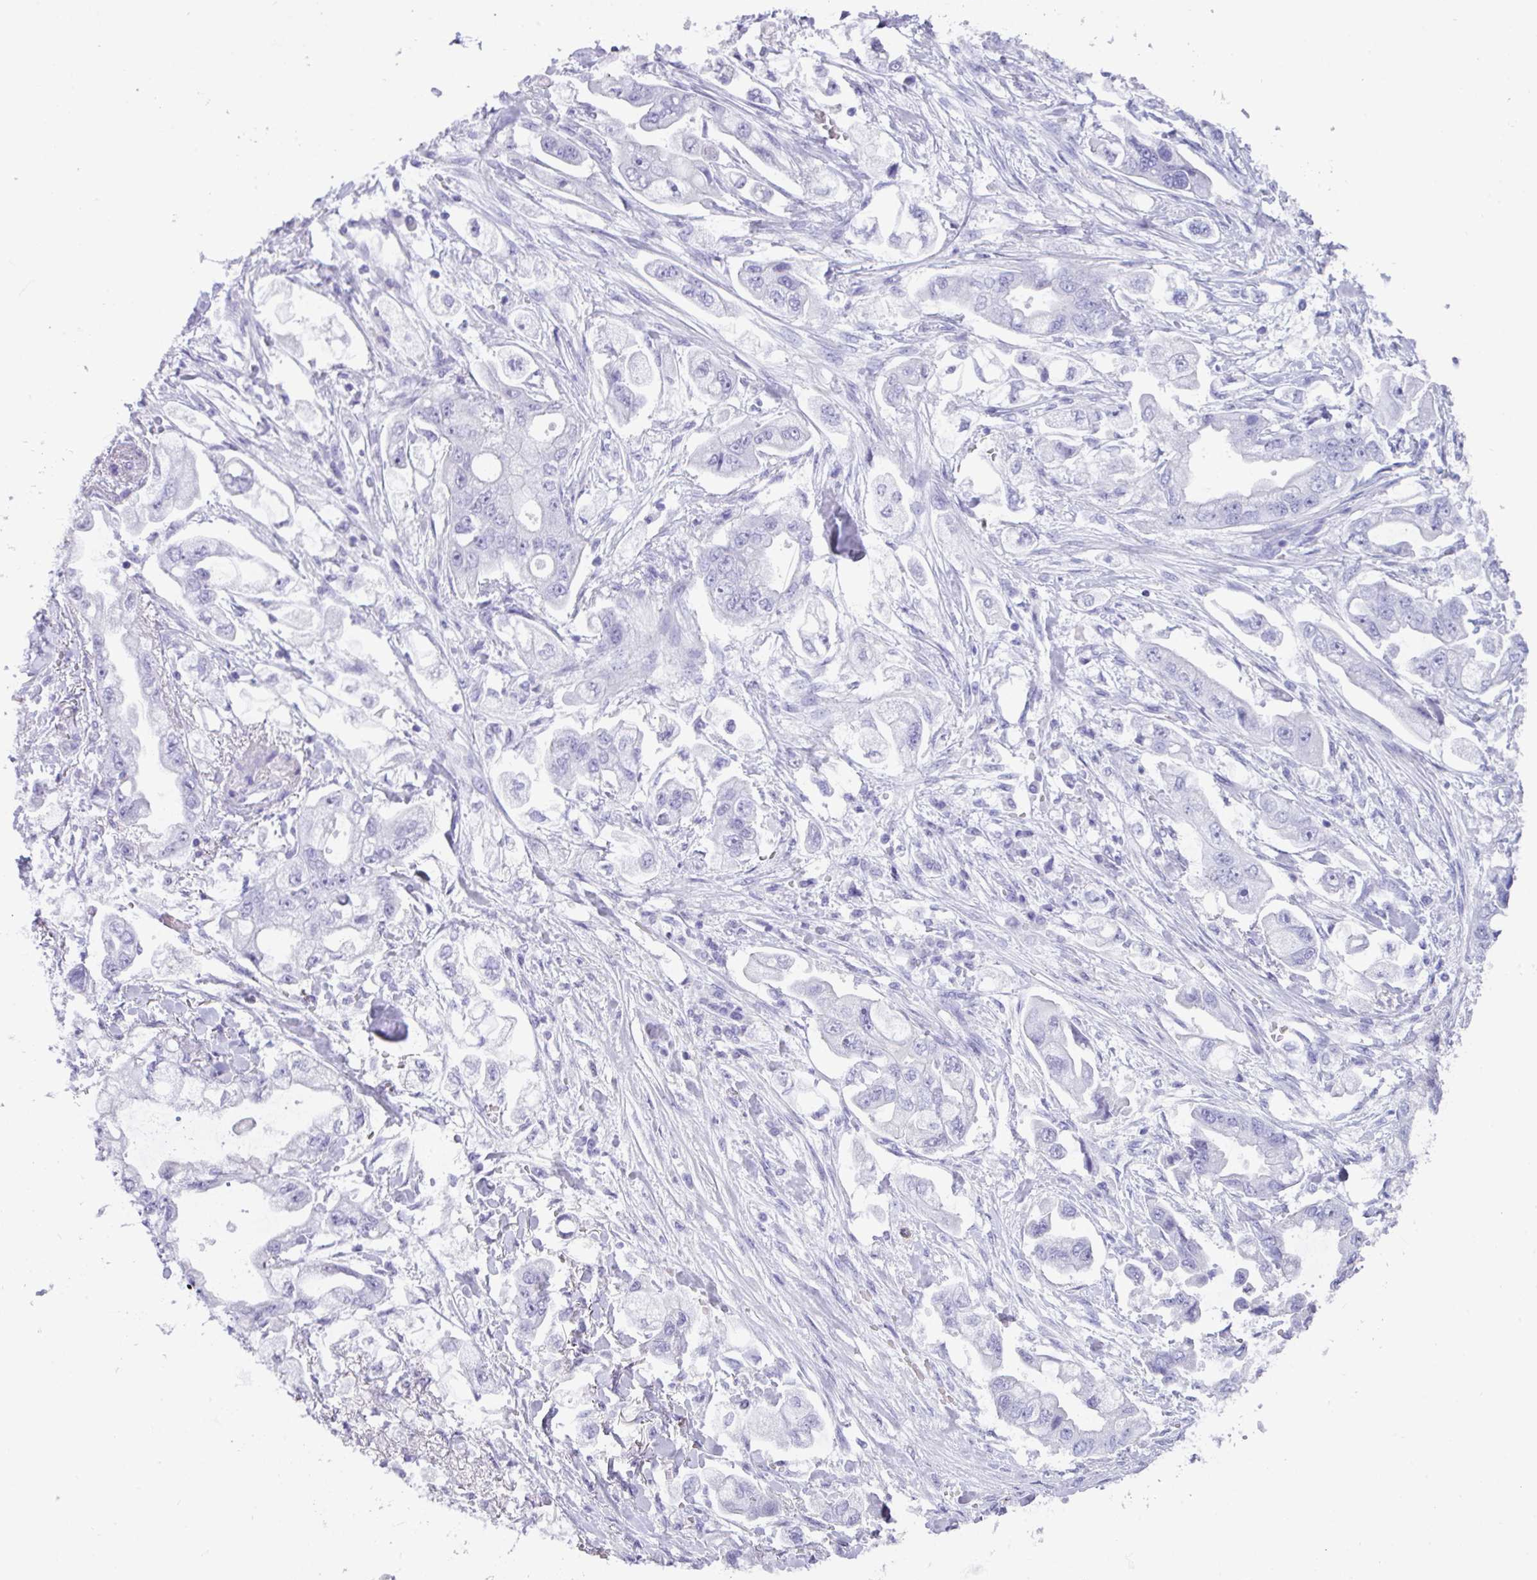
{"staining": {"intensity": "negative", "quantity": "none", "location": "none"}, "tissue": "stomach cancer", "cell_type": "Tumor cells", "image_type": "cancer", "snomed": [{"axis": "morphology", "description": "Adenocarcinoma, NOS"}, {"axis": "topography", "description": "Stomach"}], "caption": "The photomicrograph displays no significant staining in tumor cells of stomach cancer (adenocarcinoma).", "gene": "ZNF524", "patient": {"sex": "male", "age": 62}}